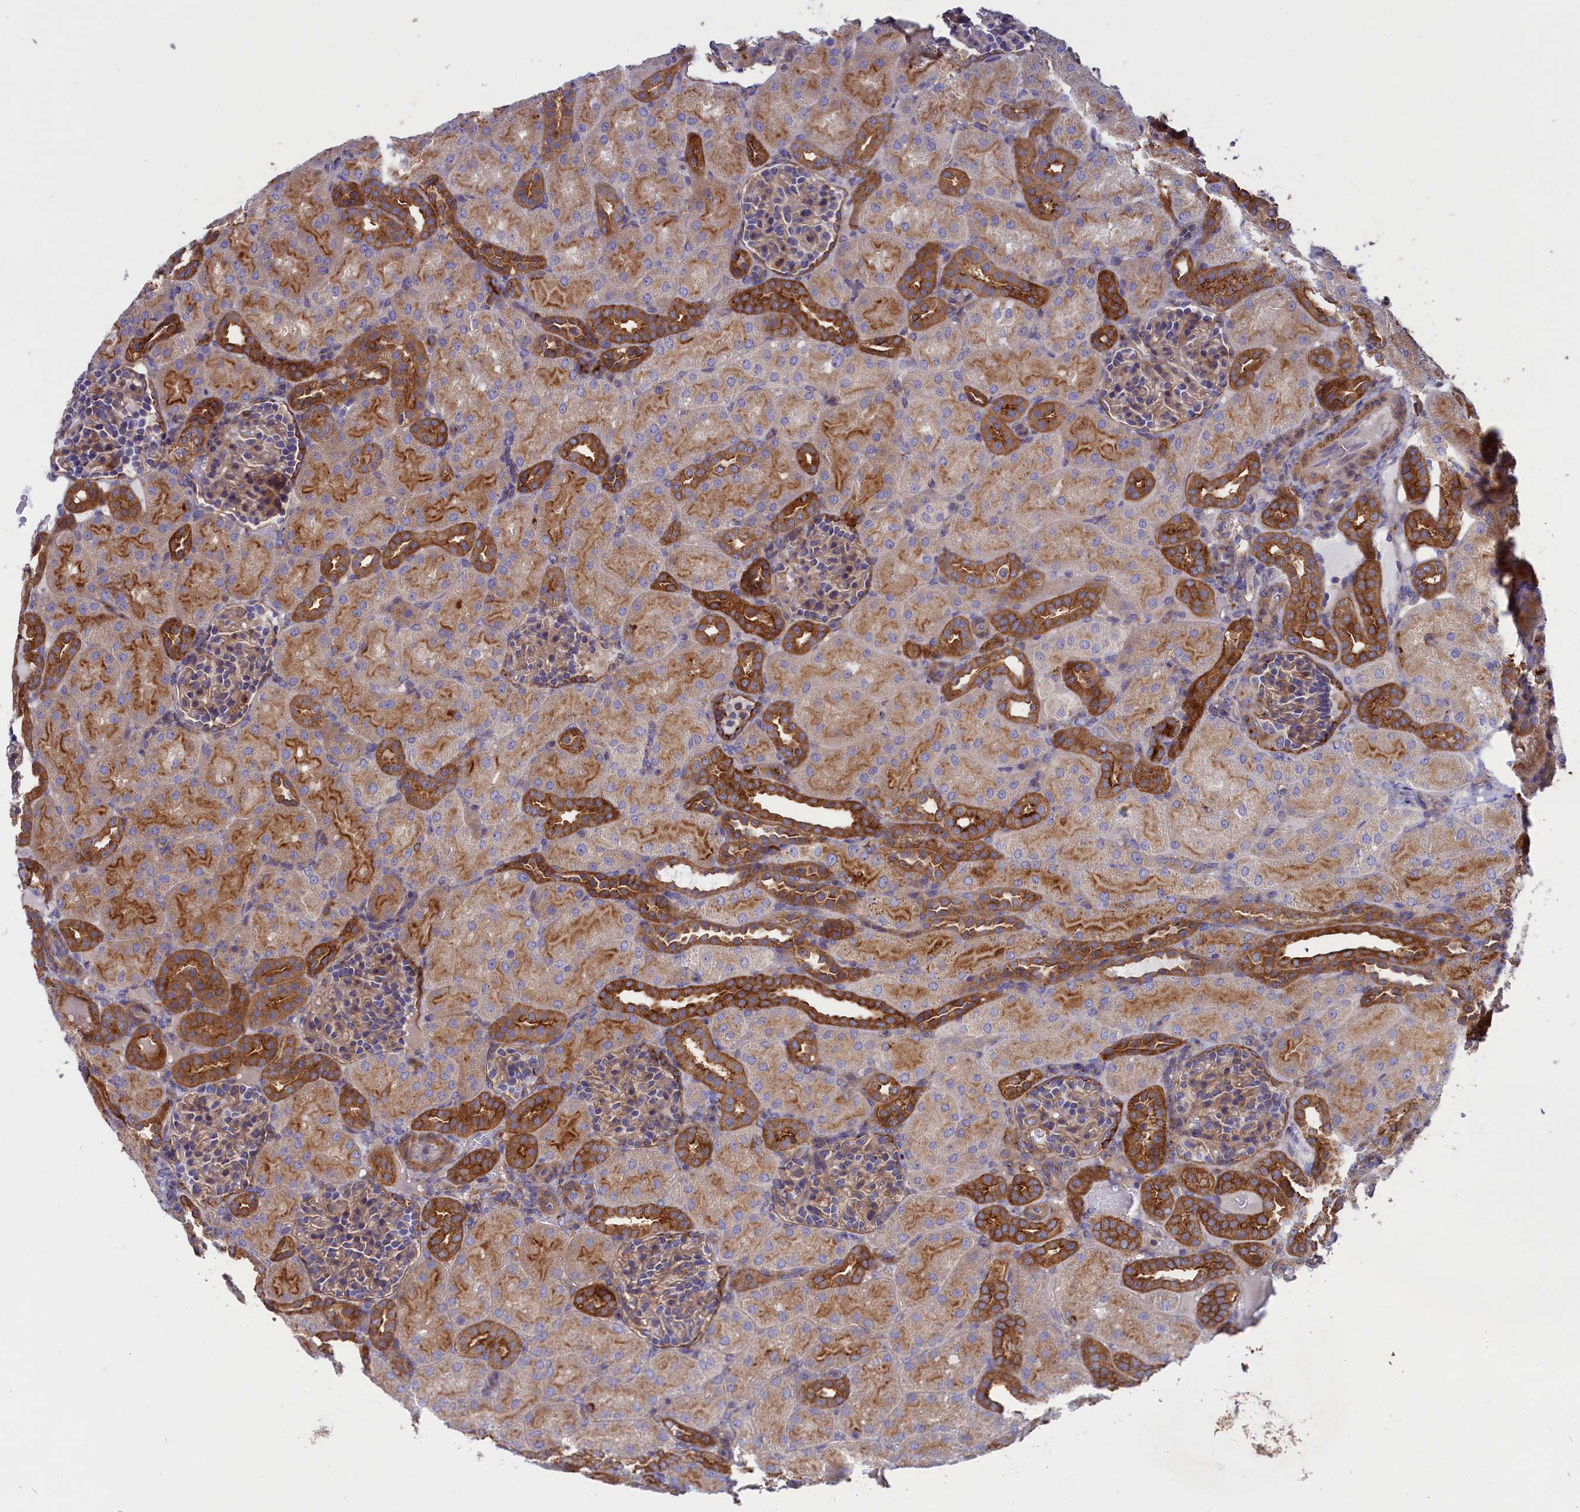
{"staining": {"intensity": "weak", "quantity": ">75%", "location": "cytoplasmic/membranous"}, "tissue": "kidney", "cell_type": "Cells in glomeruli", "image_type": "normal", "snomed": [{"axis": "morphology", "description": "Normal tissue, NOS"}, {"axis": "topography", "description": "Kidney"}], "caption": "Cells in glomeruli exhibit low levels of weak cytoplasmic/membranous expression in about >75% of cells in normal kidney.", "gene": "SCAMP4", "patient": {"sex": "male", "age": 1}}